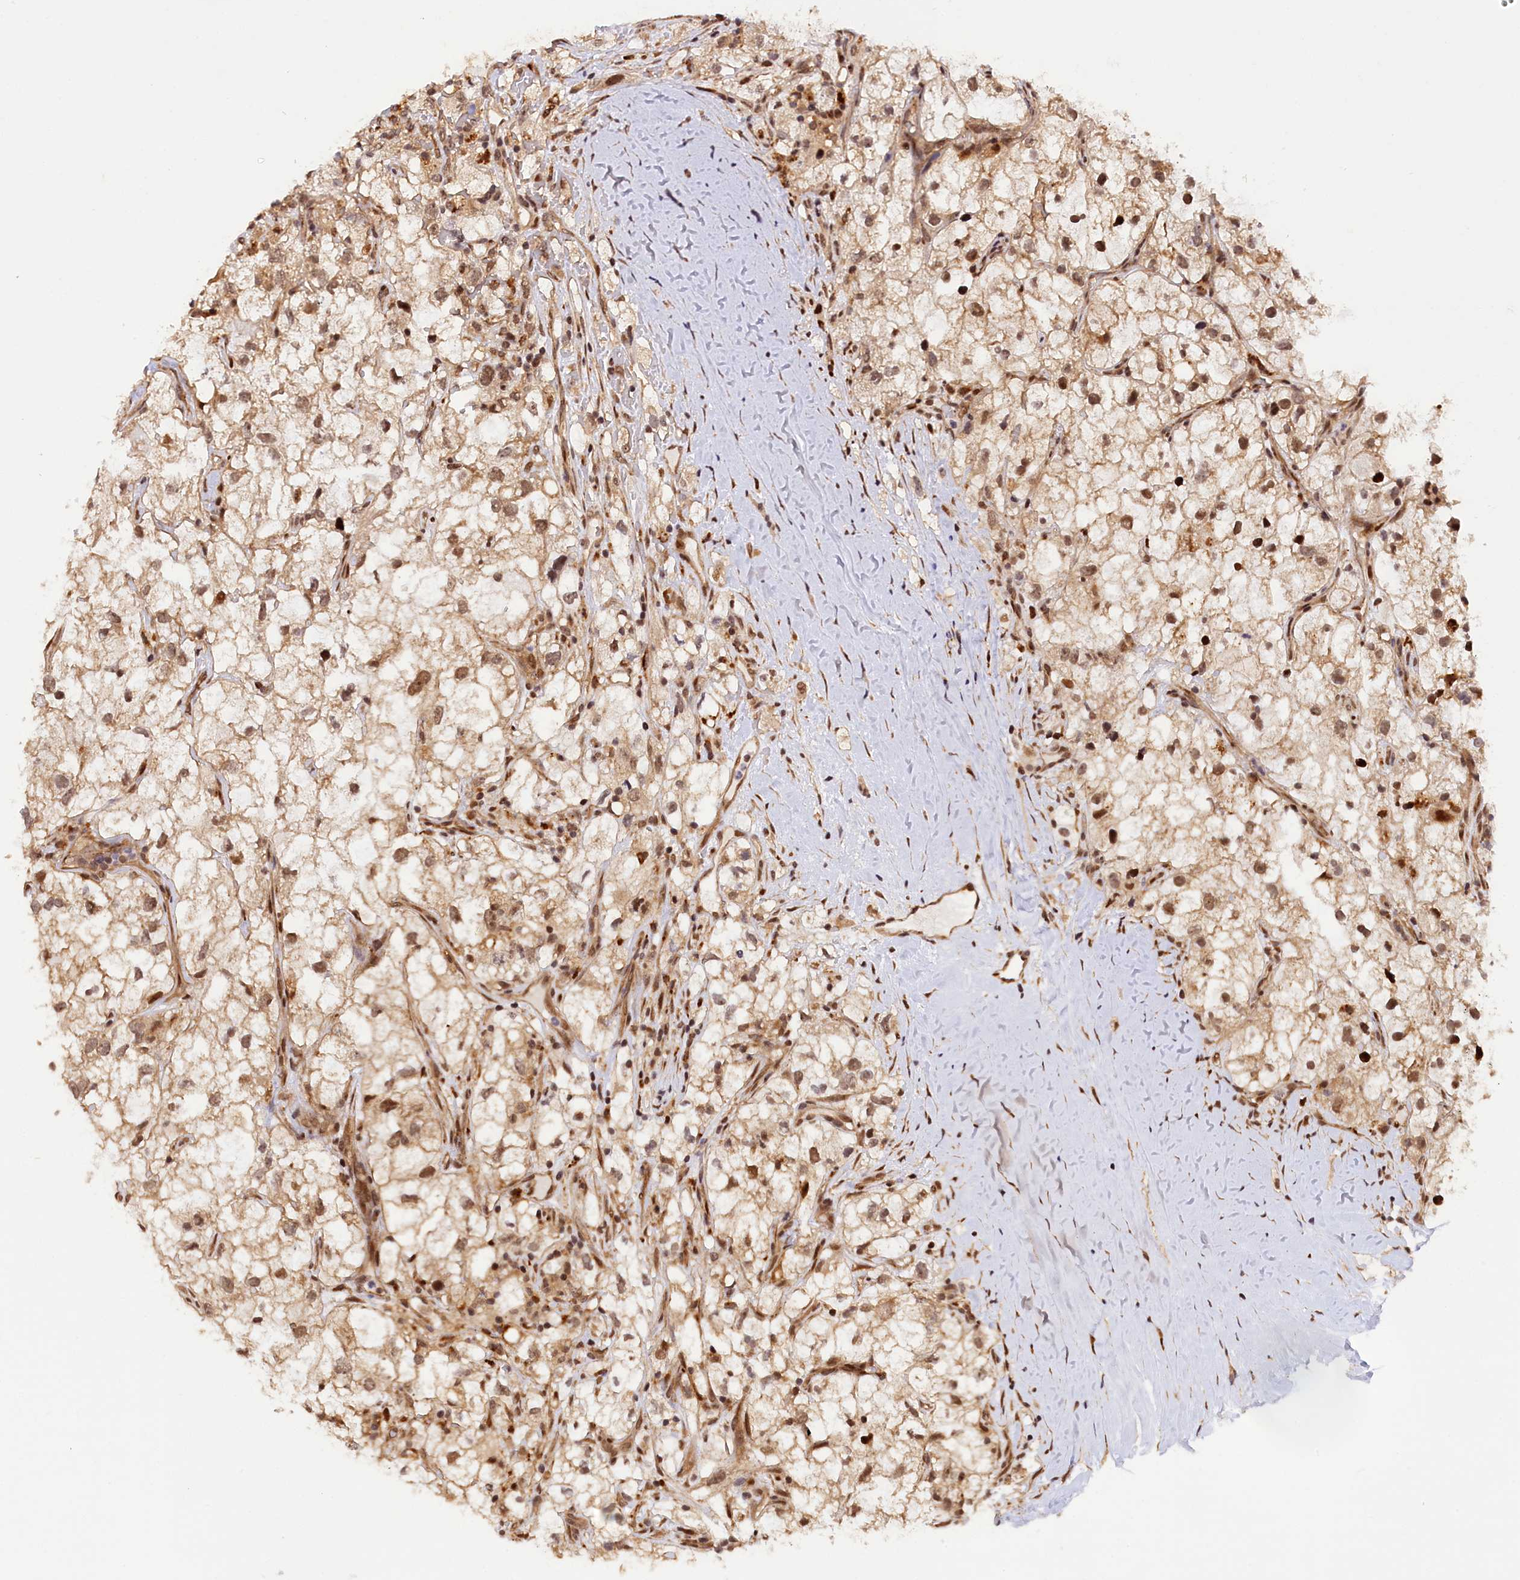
{"staining": {"intensity": "moderate", "quantity": ">75%", "location": "cytoplasmic/membranous,nuclear"}, "tissue": "renal cancer", "cell_type": "Tumor cells", "image_type": "cancer", "snomed": [{"axis": "morphology", "description": "Adenocarcinoma, NOS"}, {"axis": "topography", "description": "Kidney"}], "caption": "Protein staining by immunohistochemistry displays moderate cytoplasmic/membranous and nuclear staining in about >75% of tumor cells in adenocarcinoma (renal).", "gene": "SAMD4A", "patient": {"sex": "male", "age": 59}}